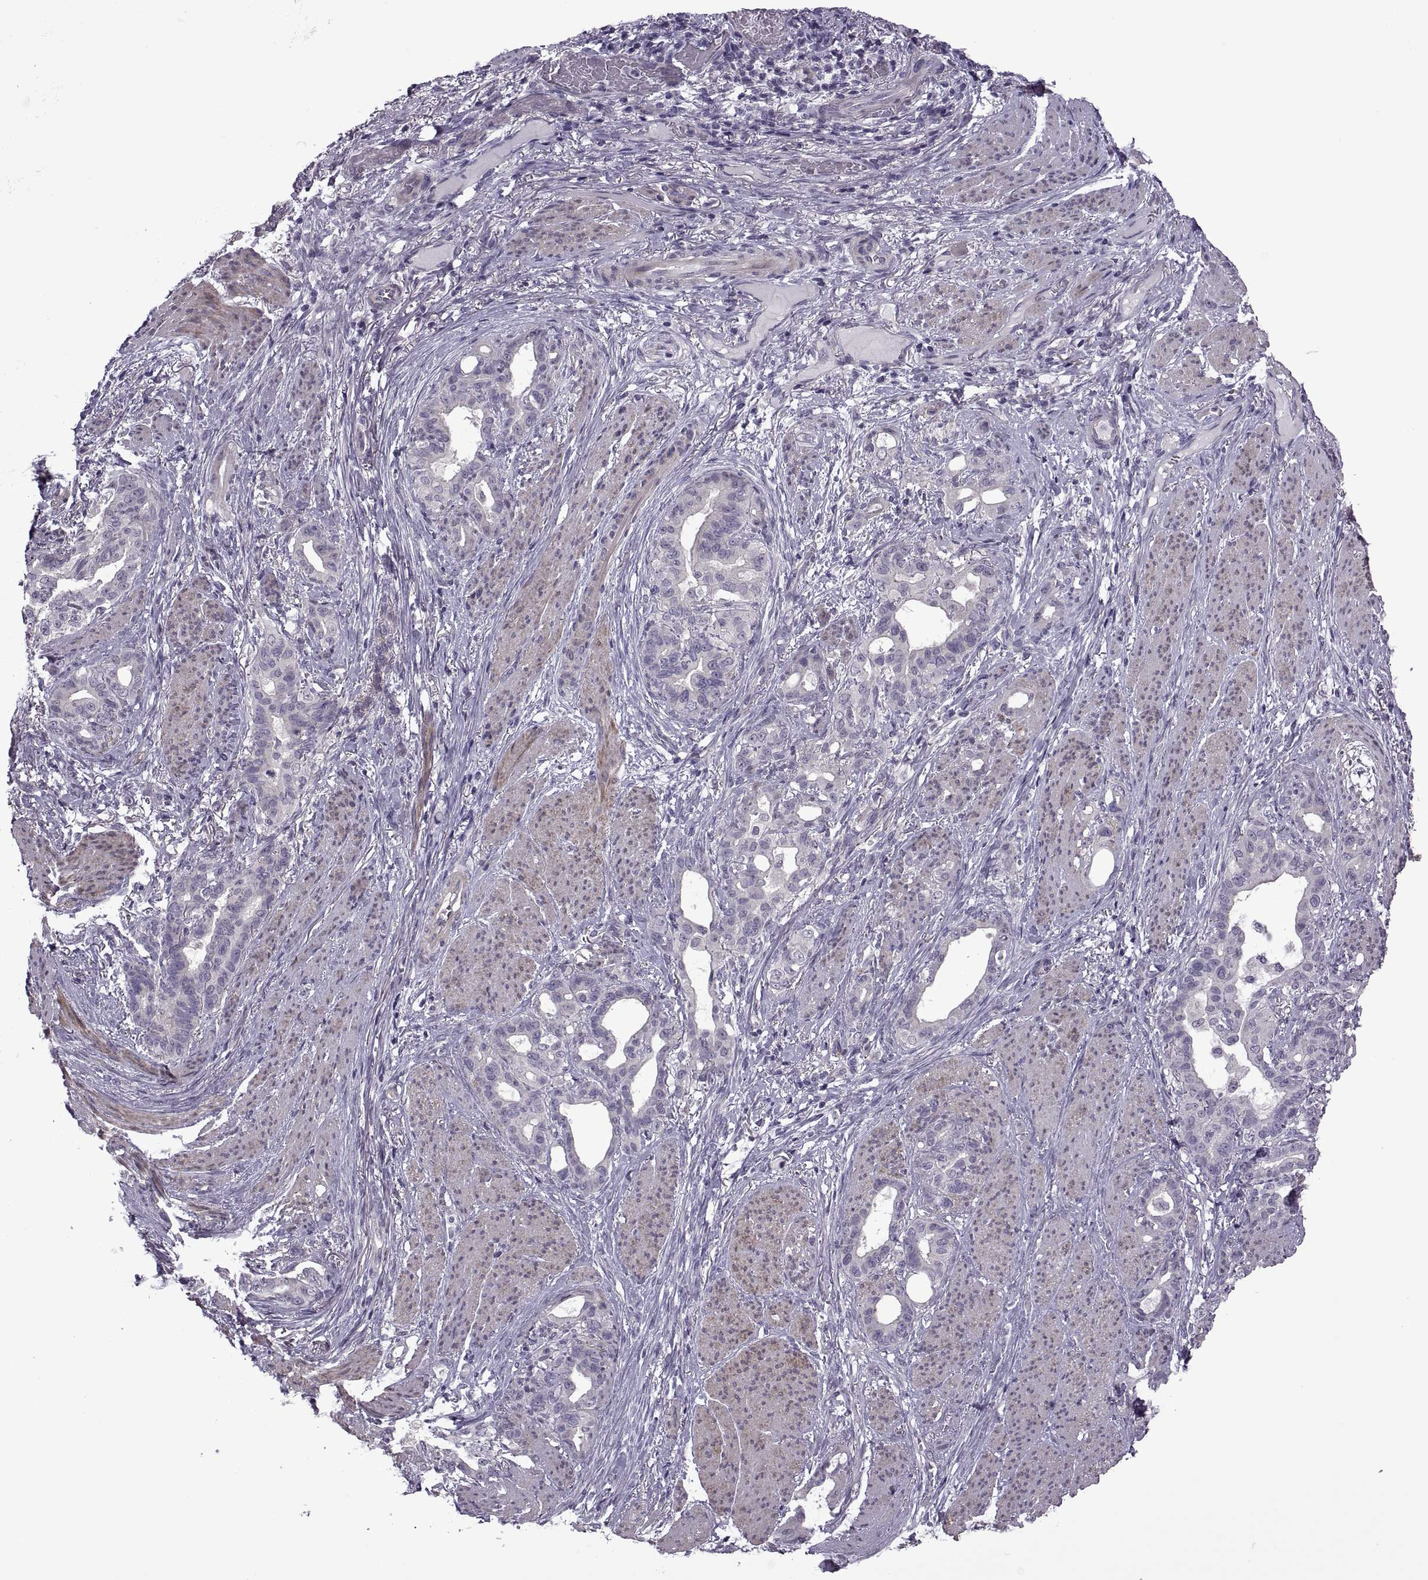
{"staining": {"intensity": "negative", "quantity": "none", "location": "none"}, "tissue": "stomach cancer", "cell_type": "Tumor cells", "image_type": "cancer", "snomed": [{"axis": "morphology", "description": "Normal tissue, NOS"}, {"axis": "morphology", "description": "Adenocarcinoma, NOS"}, {"axis": "topography", "description": "Esophagus"}, {"axis": "topography", "description": "Stomach, upper"}], "caption": "Stomach cancer (adenocarcinoma) stained for a protein using immunohistochemistry (IHC) displays no expression tumor cells.", "gene": "RIPK4", "patient": {"sex": "male", "age": 62}}